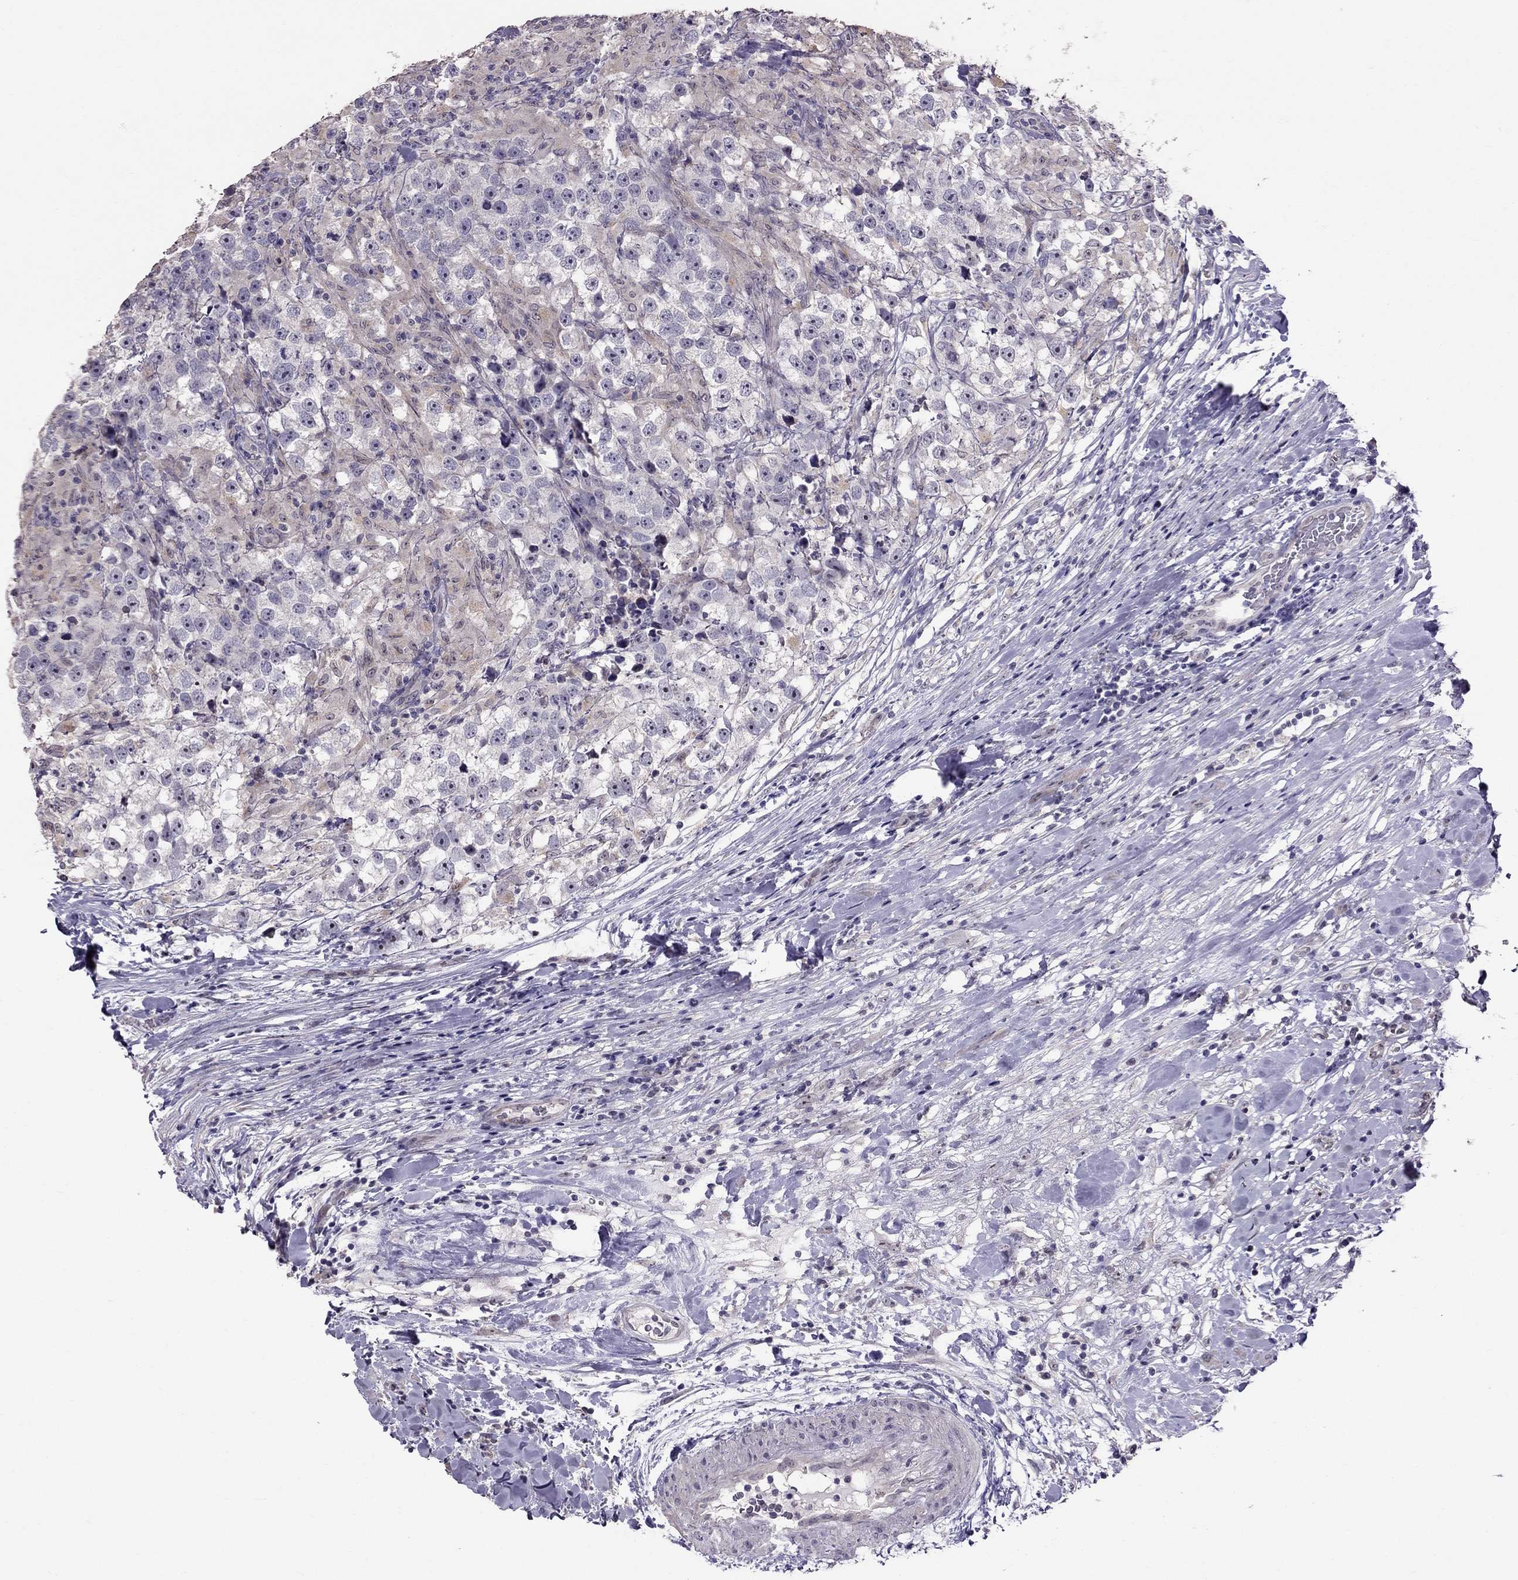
{"staining": {"intensity": "negative", "quantity": "none", "location": "none"}, "tissue": "testis cancer", "cell_type": "Tumor cells", "image_type": "cancer", "snomed": [{"axis": "morphology", "description": "Seminoma, NOS"}, {"axis": "topography", "description": "Testis"}], "caption": "High magnification brightfield microscopy of seminoma (testis) stained with DAB (3,3'-diaminobenzidine) (brown) and counterstained with hematoxylin (blue): tumor cells show no significant staining.", "gene": "LRRC46", "patient": {"sex": "male", "age": 46}}